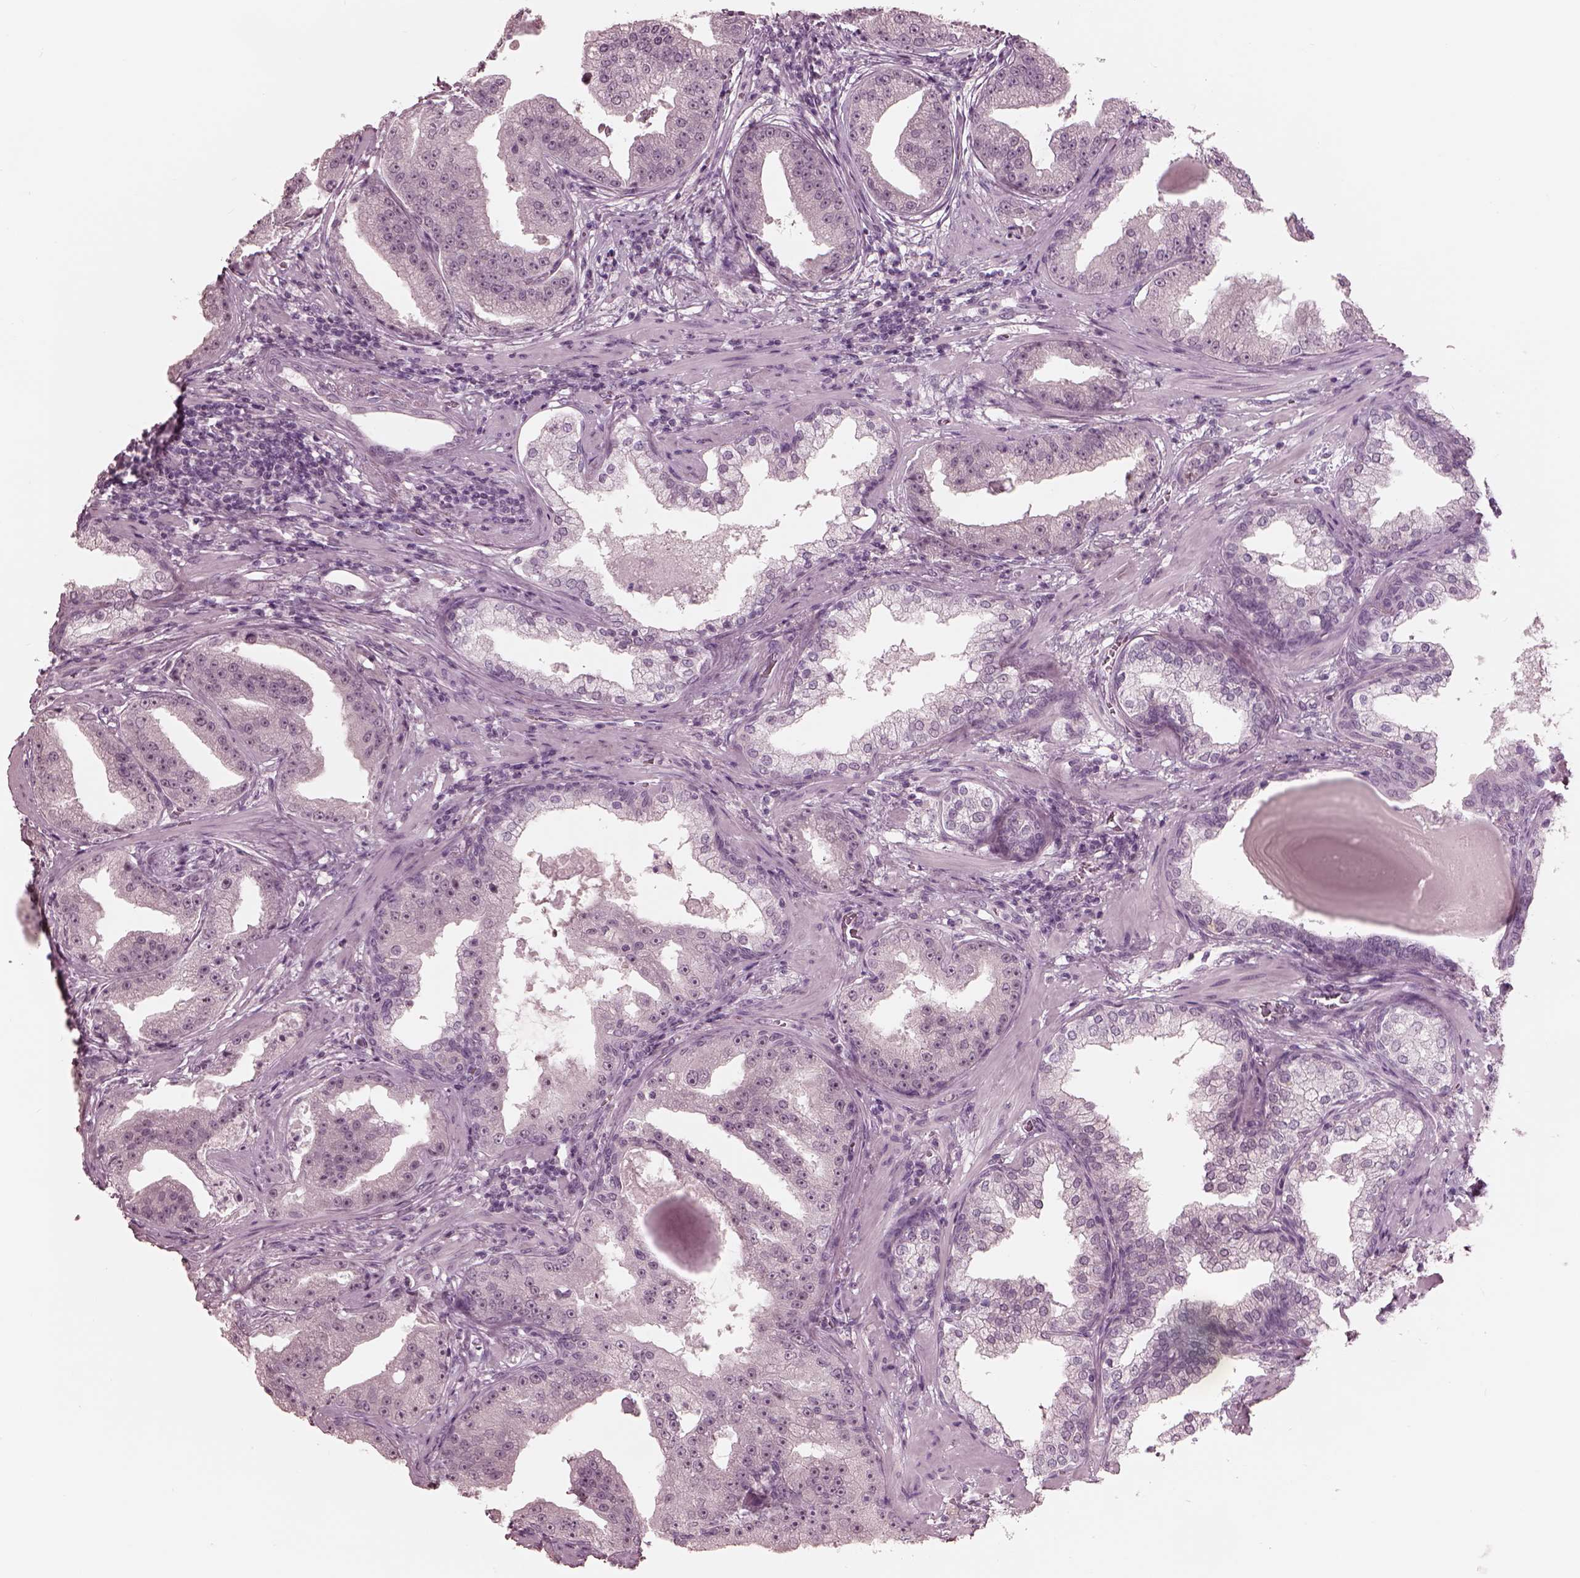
{"staining": {"intensity": "negative", "quantity": "none", "location": "none"}, "tissue": "prostate cancer", "cell_type": "Tumor cells", "image_type": "cancer", "snomed": [{"axis": "morphology", "description": "Adenocarcinoma, Low grade"}, {"axis": "topography", "description": "Prostate"}], "caption": "IHC of prostate cancer demonstrates no expression in tumor cells.", "gene": "GARIN4", "patient": {"sex": "male", "age": 62}}